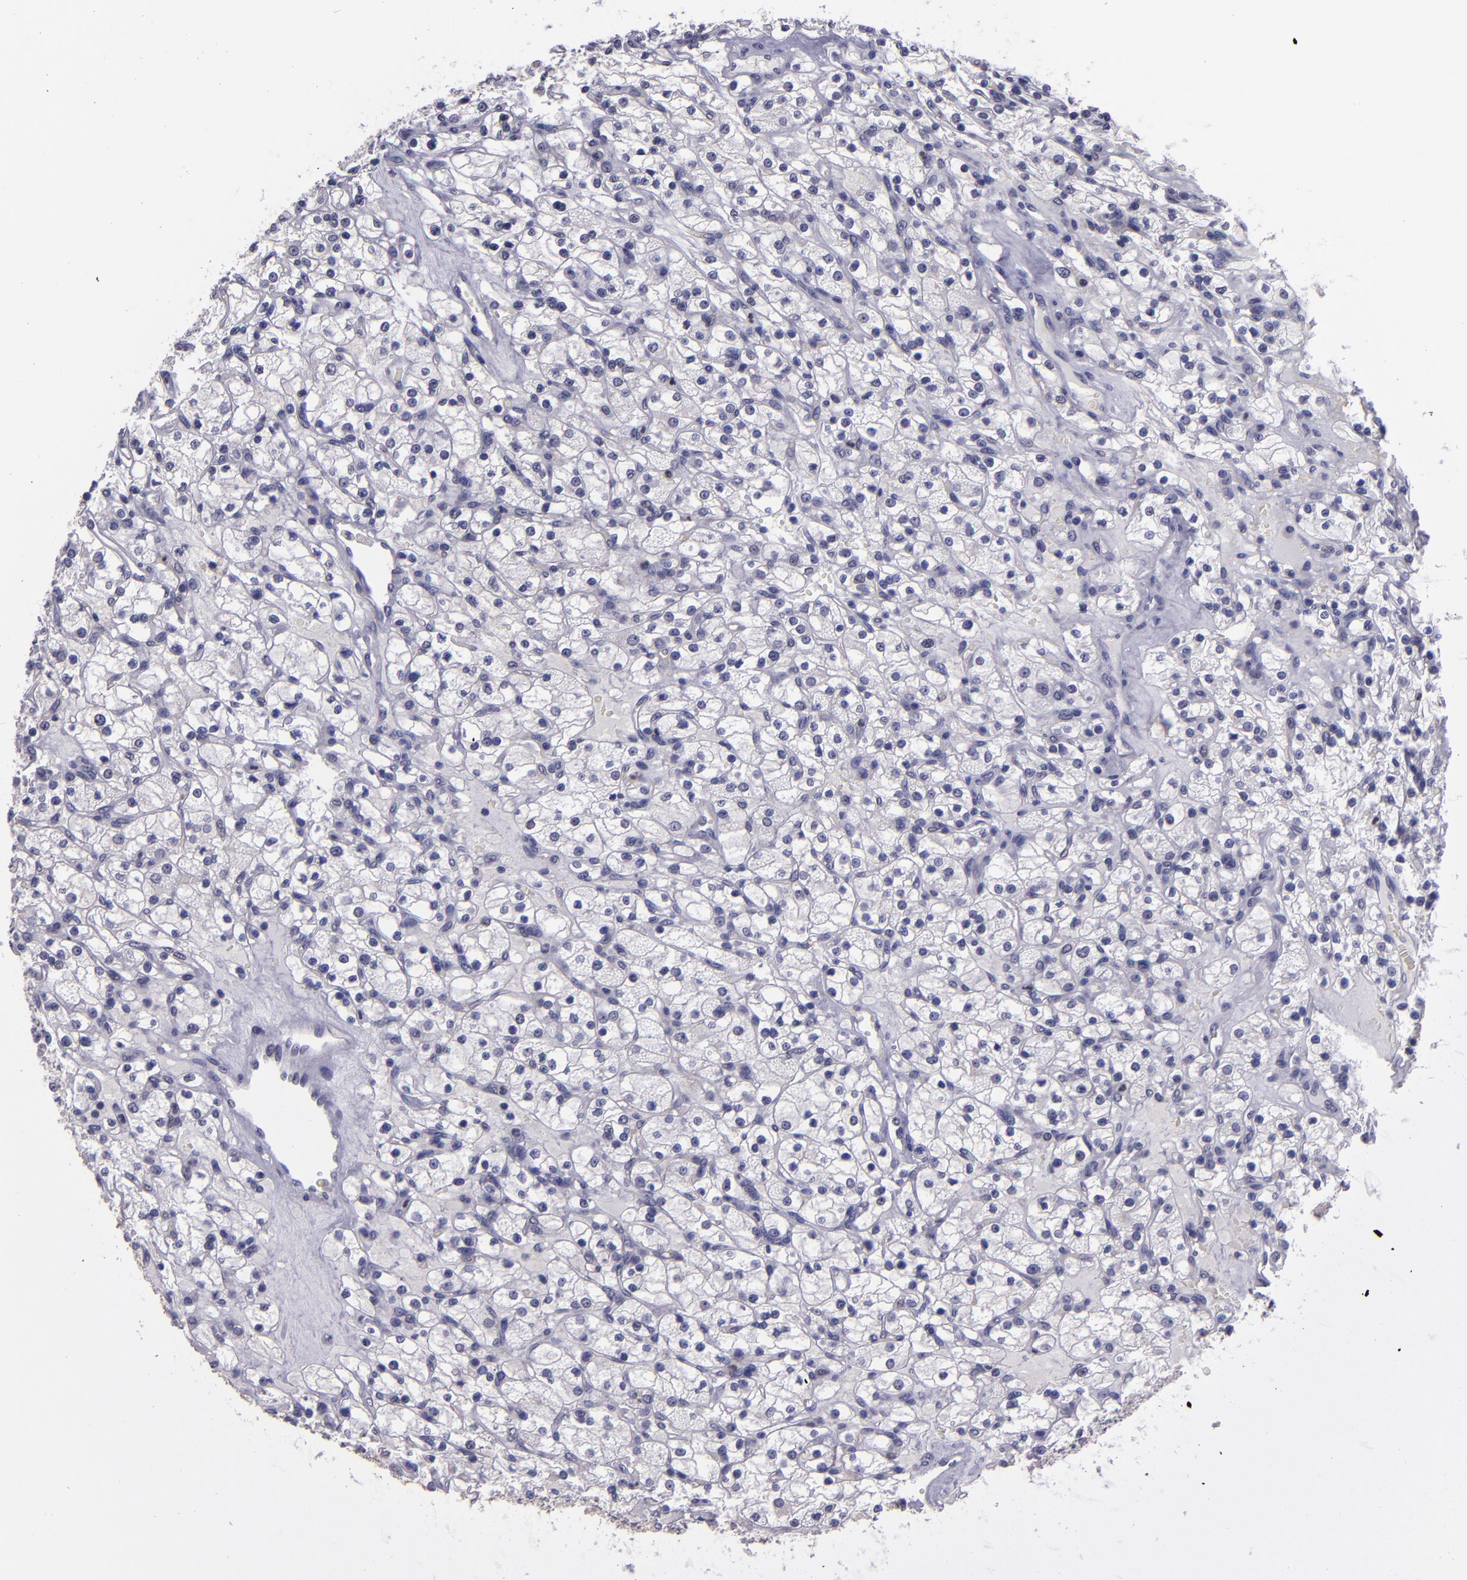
{"staining": {"intensity": "negative", "quantity": "none", "location": "none"}, "tissue": "renal cancer", "cell_type": "Tumor cells", "image_type": "cancer", "snomed": [{"axis": "morphology", "description": "Adenocarcinoma, NOS"}, {"axis": "topography", "description": "Kidney"}], "caption": "Immunohistochemistry (IHC) image of neoplastic tissue: renal cancer stained with DAB displays no significant protein expression in tumor cells.", "gene": "CEBPE", "patient": {"sex": "female", "age": 83}}